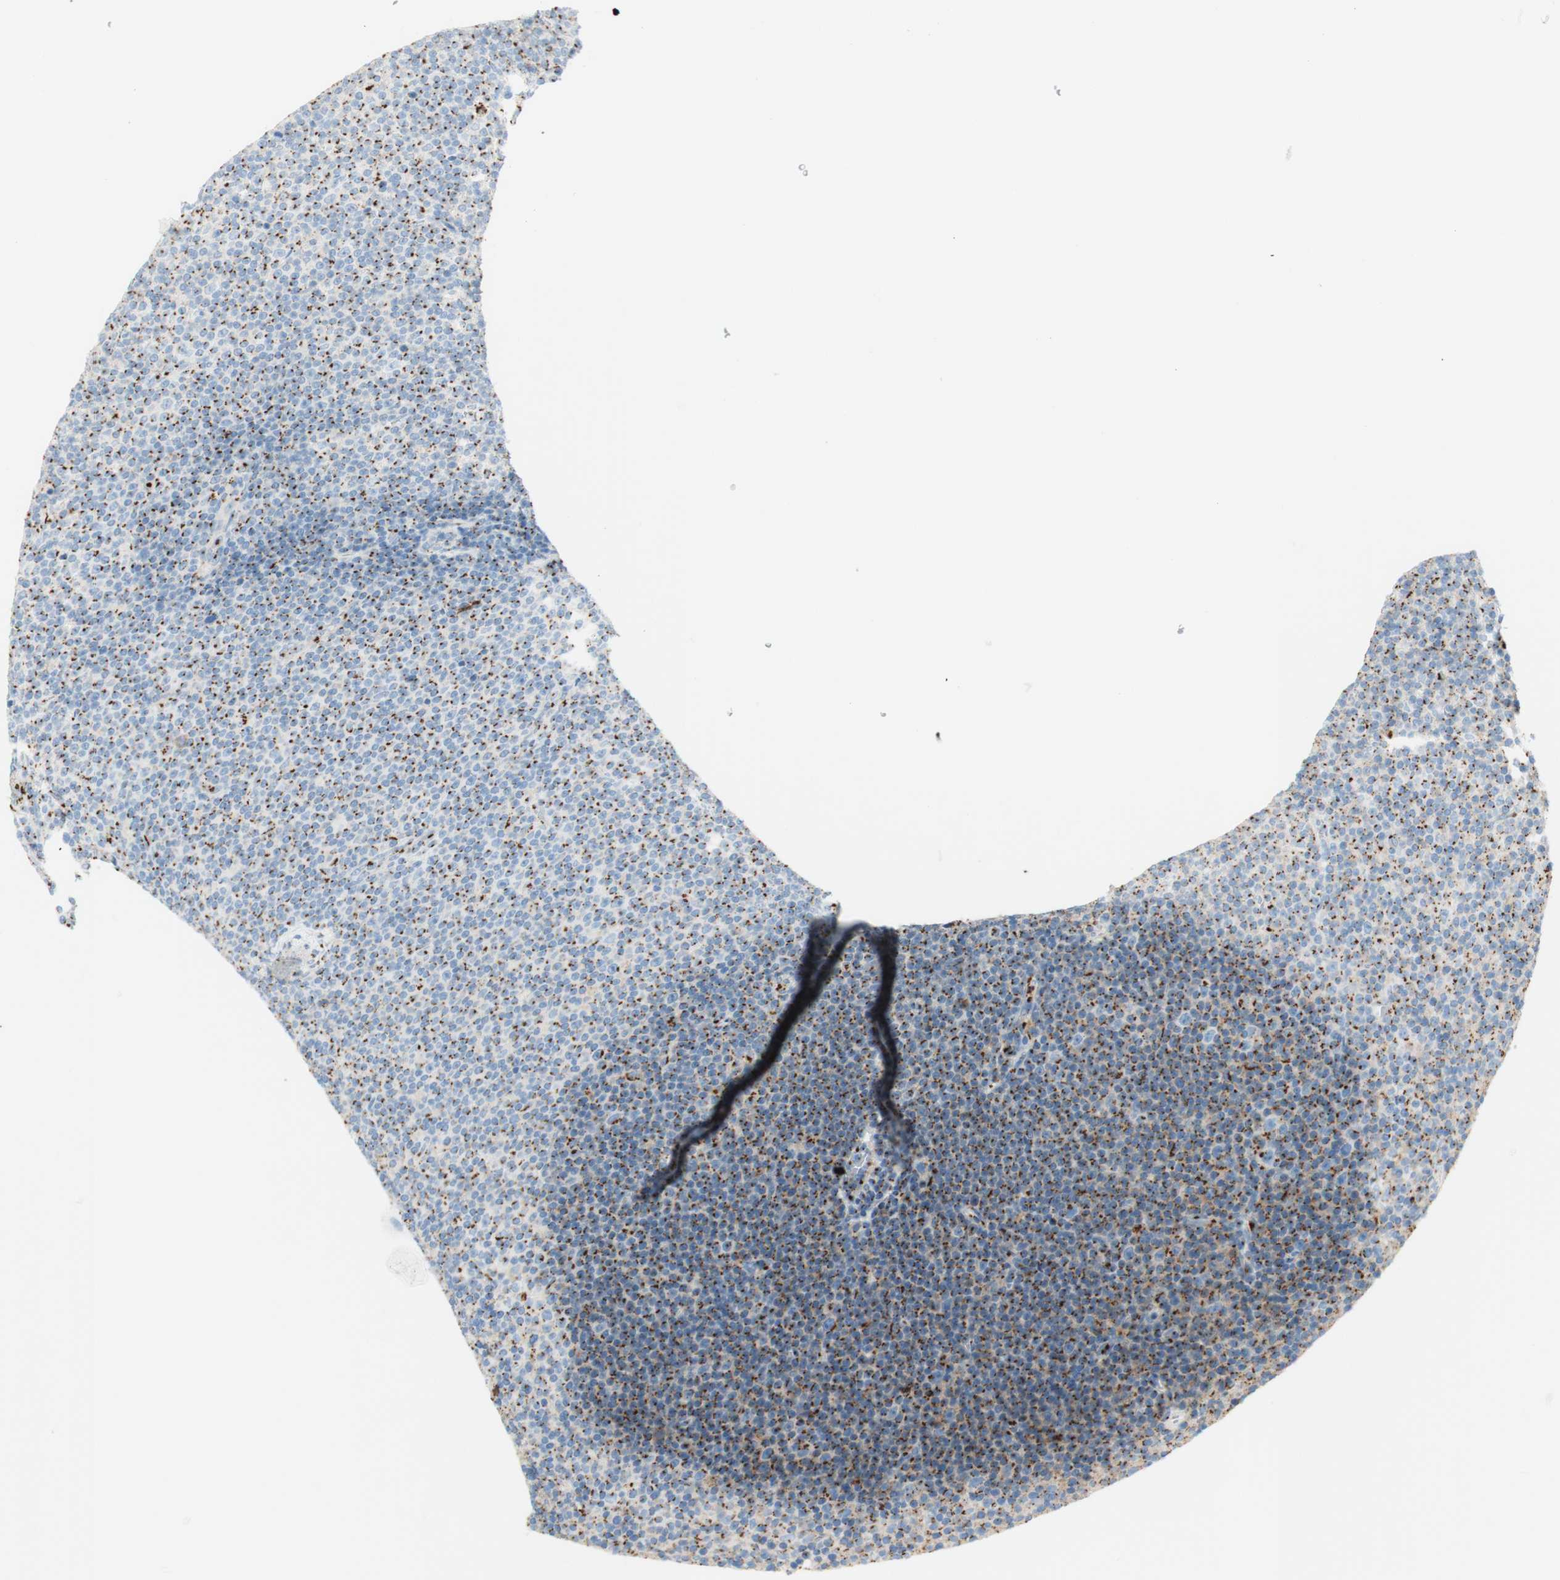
{"staining": {"intensity": "strong", "quantity": "25%-75%", "location": "cytoplasmic/membranous"}, "tissue": "lymphoma", "cell_type": "Tumor cells", "image_type": "cancer", "snomed": [{"axis": "morphology", "description": "Malignant lymphoma, non-Hodgkin's type, Low grade"}, {"axis": "topography", "description": "Lymph node"}], "caption": "An image of human low-grade malignant lymphoma, non-Hodgkin's type stained for a protein demonstrates strong cytoplasmic/membranous brown staining in tumor cells. (Brightfield microscopy of DAB IHC at high magnification).", "gene": "GOLGB1", "patient": {"sex": "female", "age": 67}}